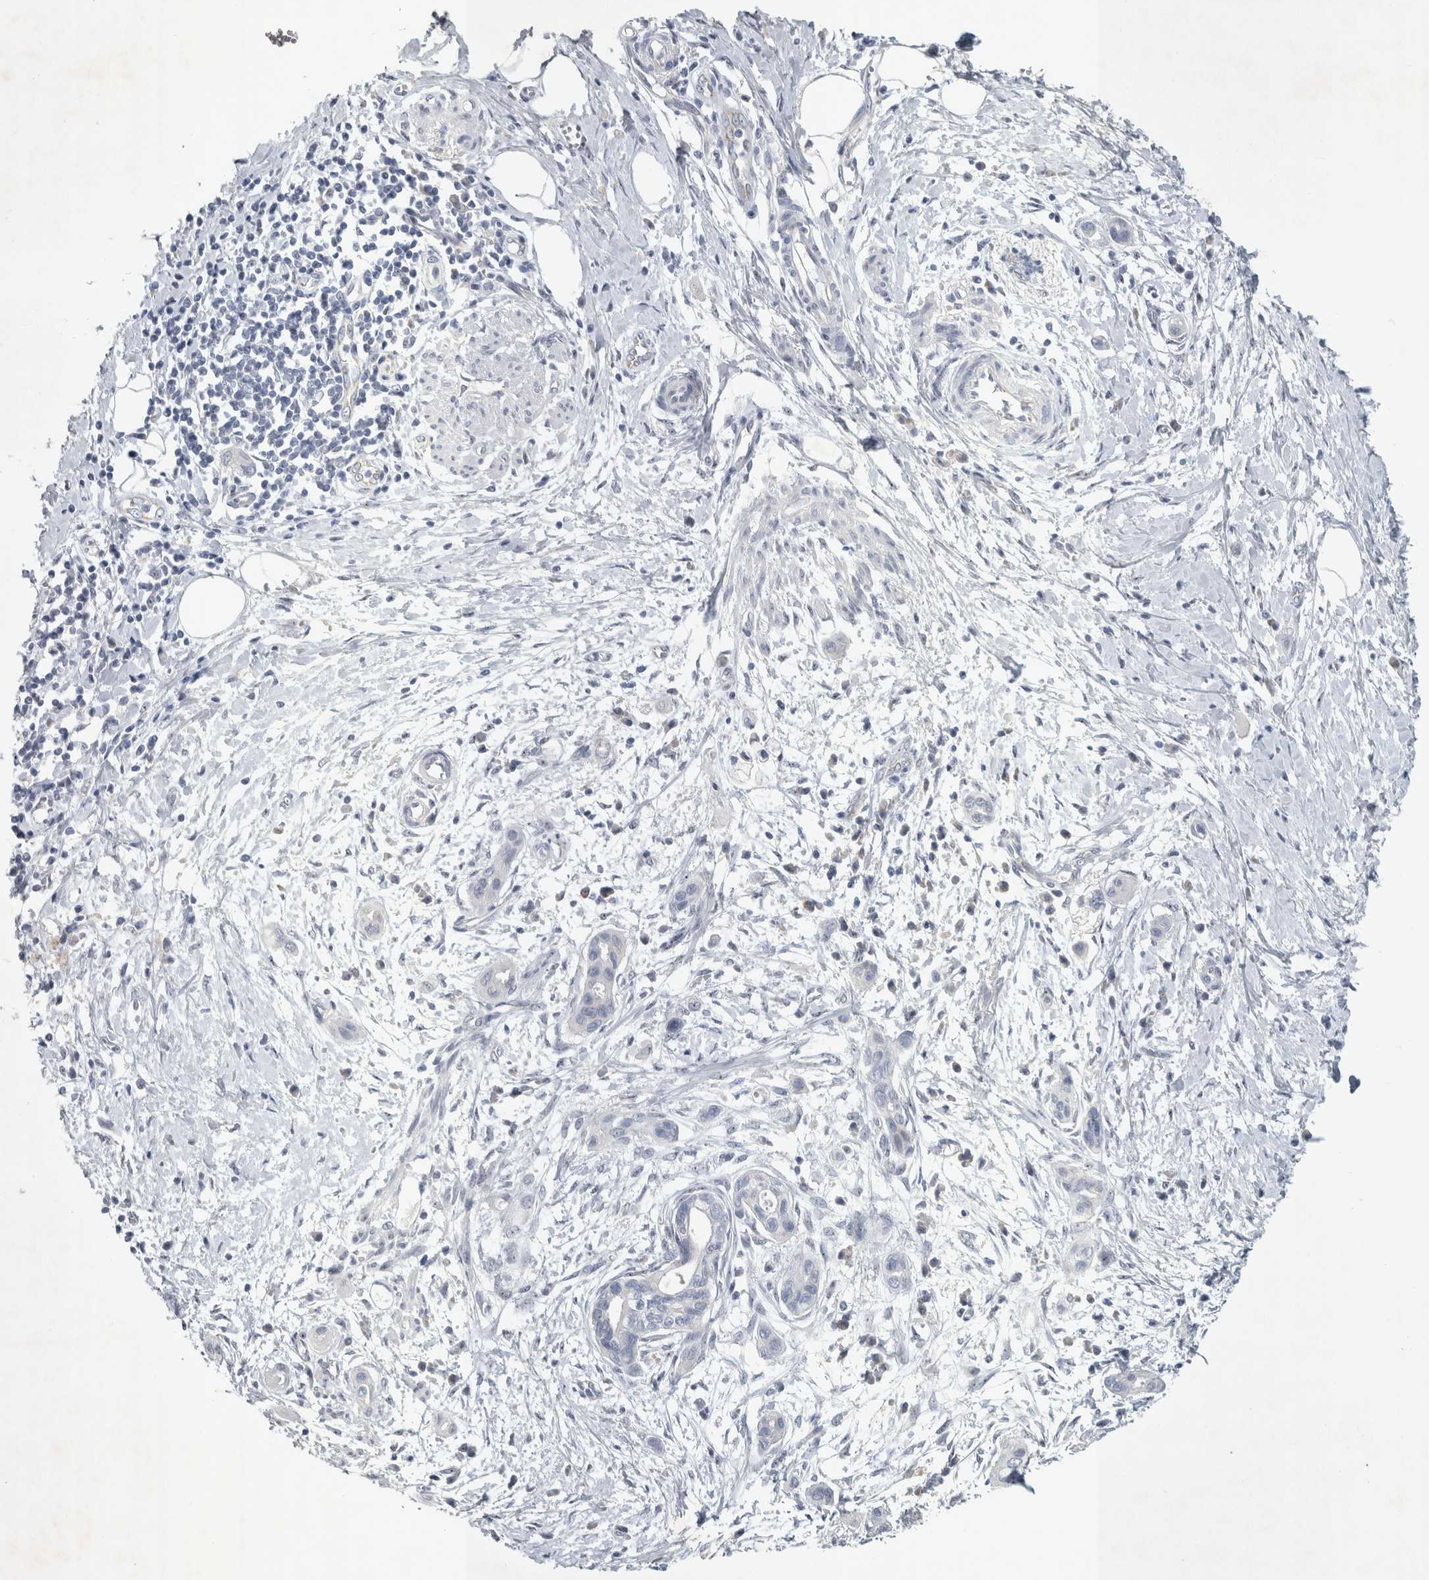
{"staining": {"intensity": "negative", "quantity": "none", "location": "none"}, "tissue": "pancreatic cancer", "cell_type": "Tumor cells", "image_type": "cancer", "snomed": [{"axis": "morphology", "description": "Adenocarcinoma, NOS"}, {"axis": "topography", "description": "Pancreas"}], "caption": "An image of adenocarcinoma (pancreatic) stained for a protein demonstrates no brown staining in tumor cells.", "gene": "FXYD7", "patient": {"sex": "male", "age": 59}}